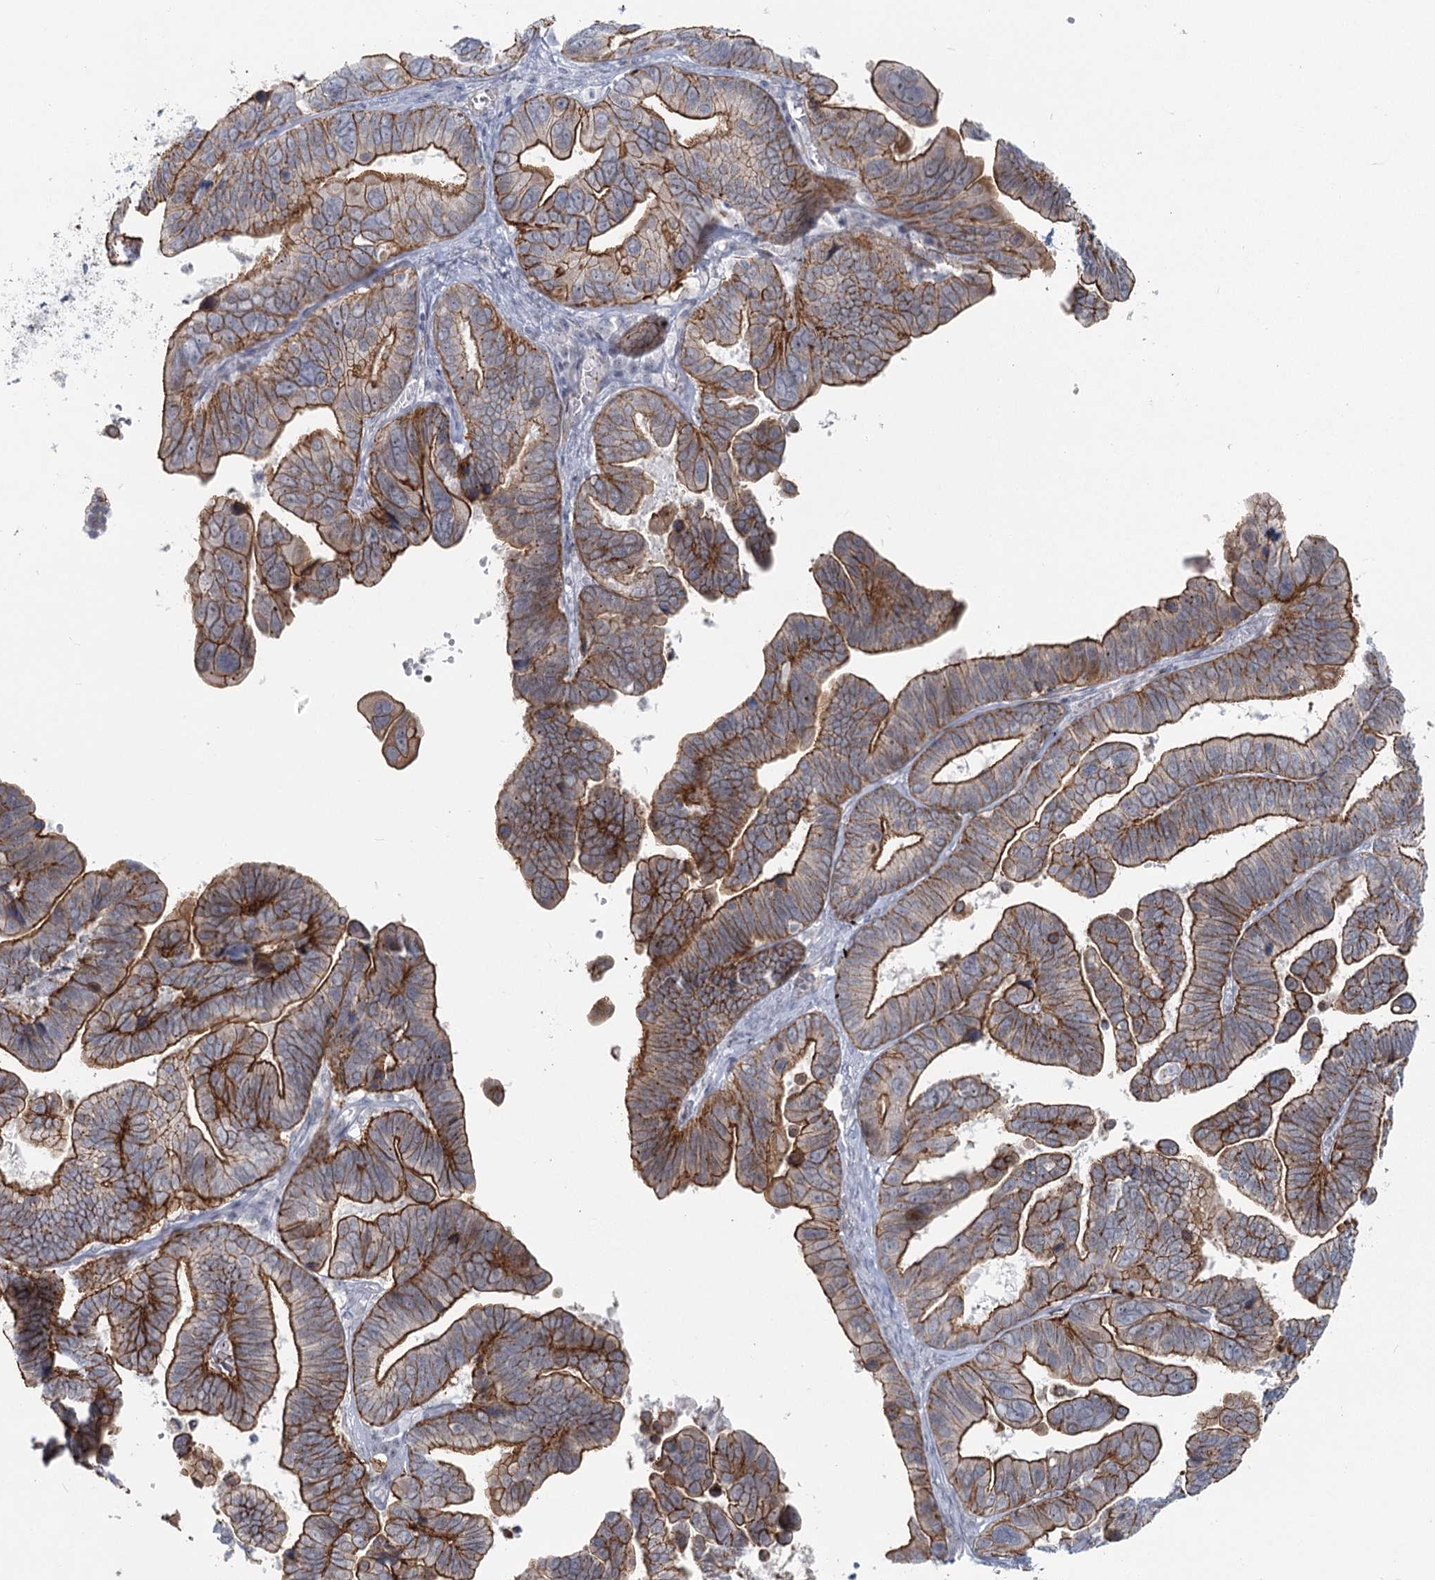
{"staining": {"intensity": "strong", "quantity": "25%-75%", "location": "cytoplasmic/membranous"}, "tissue": "ovarian cancer", "cell_type": "Tumor cells", "image_type": "cancer", "snomed": [{"axis": "morphology", "description": "Cystadenocarcinoma, serous, NOS"}, {"axis": "topography", "description": "Ovary"}], "caption": "Strong cytoplasmic/membranous staining is appreciated in approximately 25%-75% of tumor cells in ovarian cancer (serous cystadenocarcinoma).", "gene": "ABHD8", "patient": {"sex": "female", "age": 56}}